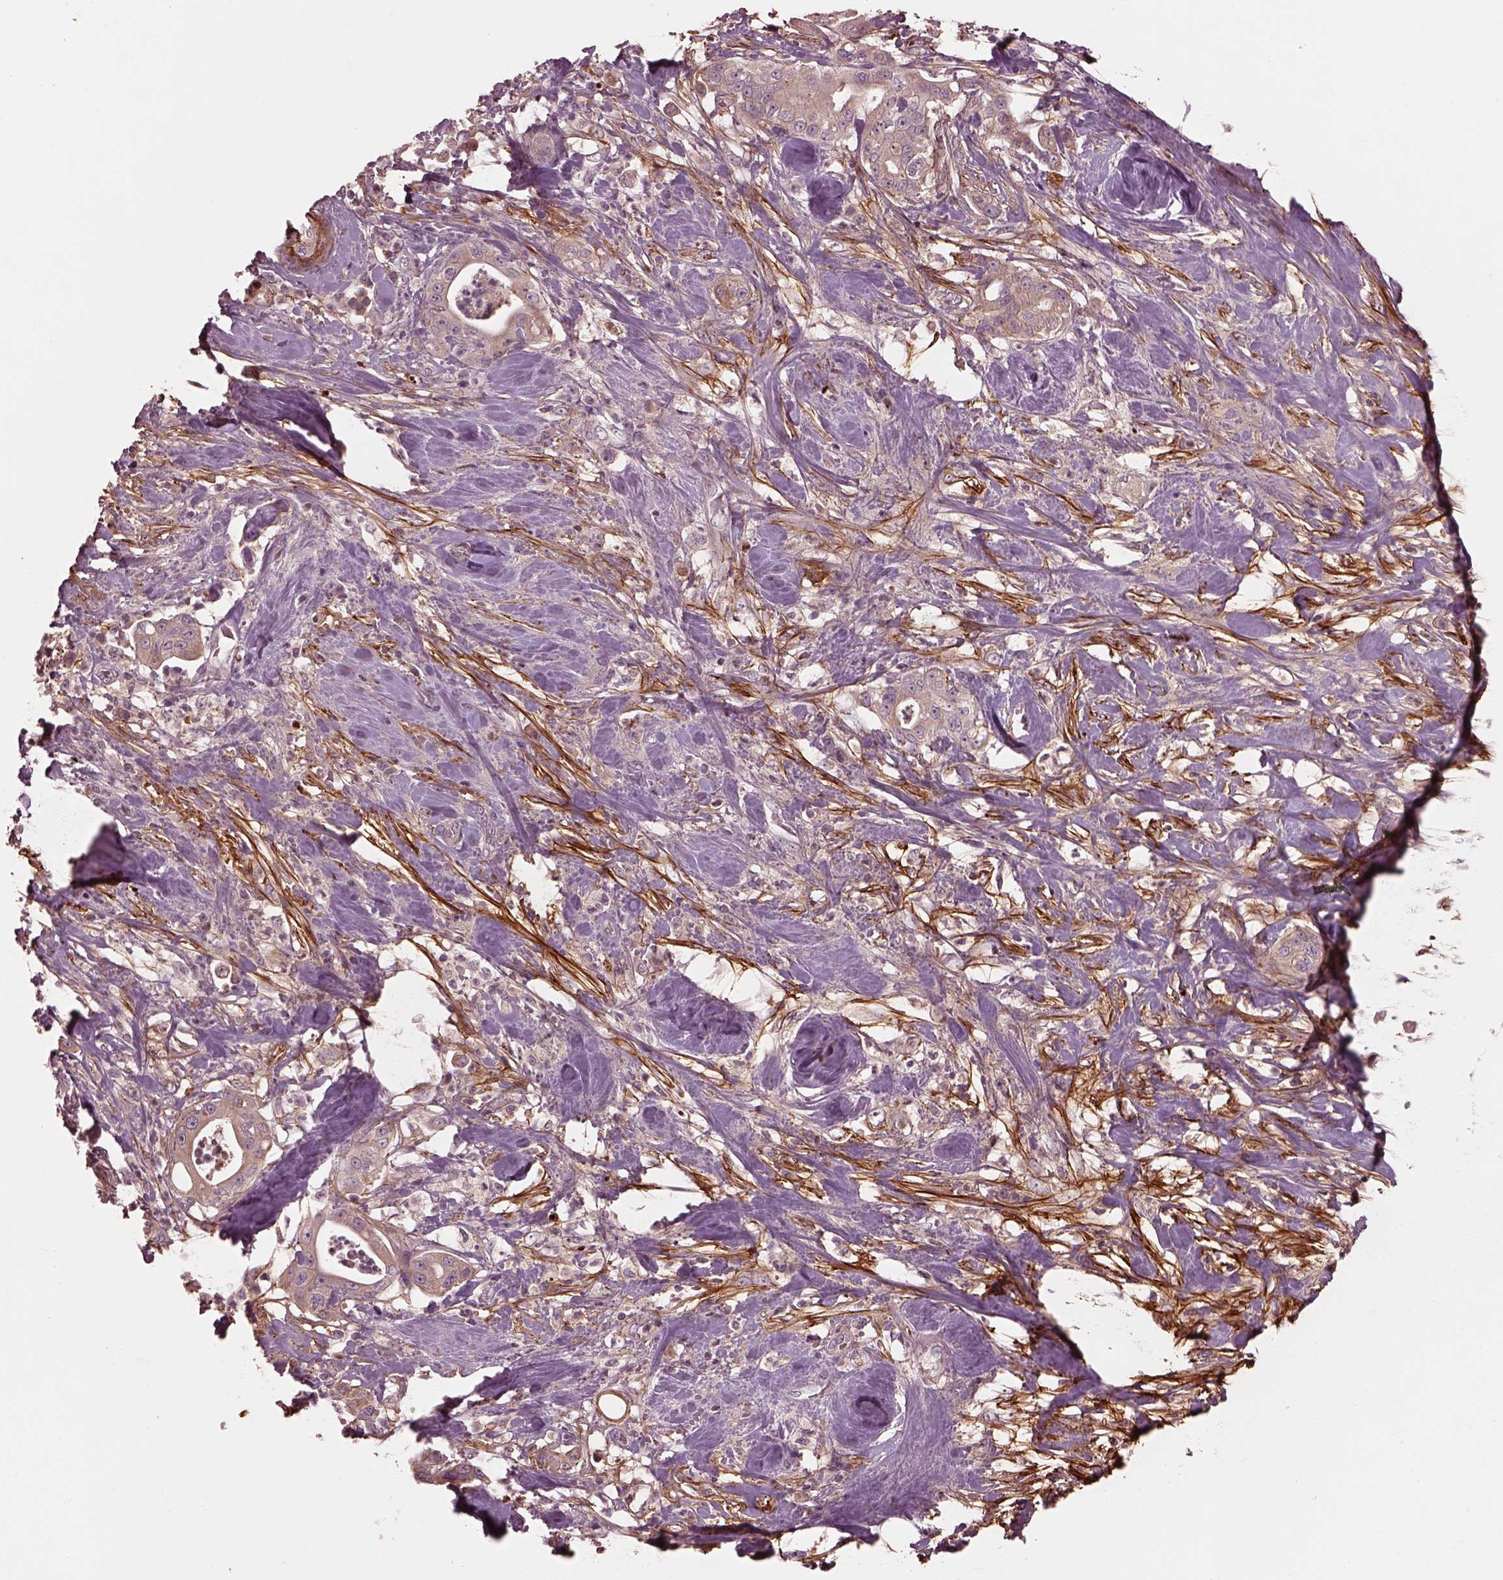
{"staining": {"intensity": "negative", "quantity": "none", "location": "none"}, "tissue": "pancreatic cancer", "cell_type": "Tumor cells", "image_type": "cancer", "snomed": [{"axis": "morphology", "description": "Adenocarcinoma, NOS"}, {"axis": "topography", "description": "Pancreas"}], "caption": "DAB immunohistochemical staining of adenocarcinoma (pancreatic) displays no significant positivity in tumor cells.", "gene": "EFEMP1", "patient": {"sex": "male", "age": 71}}